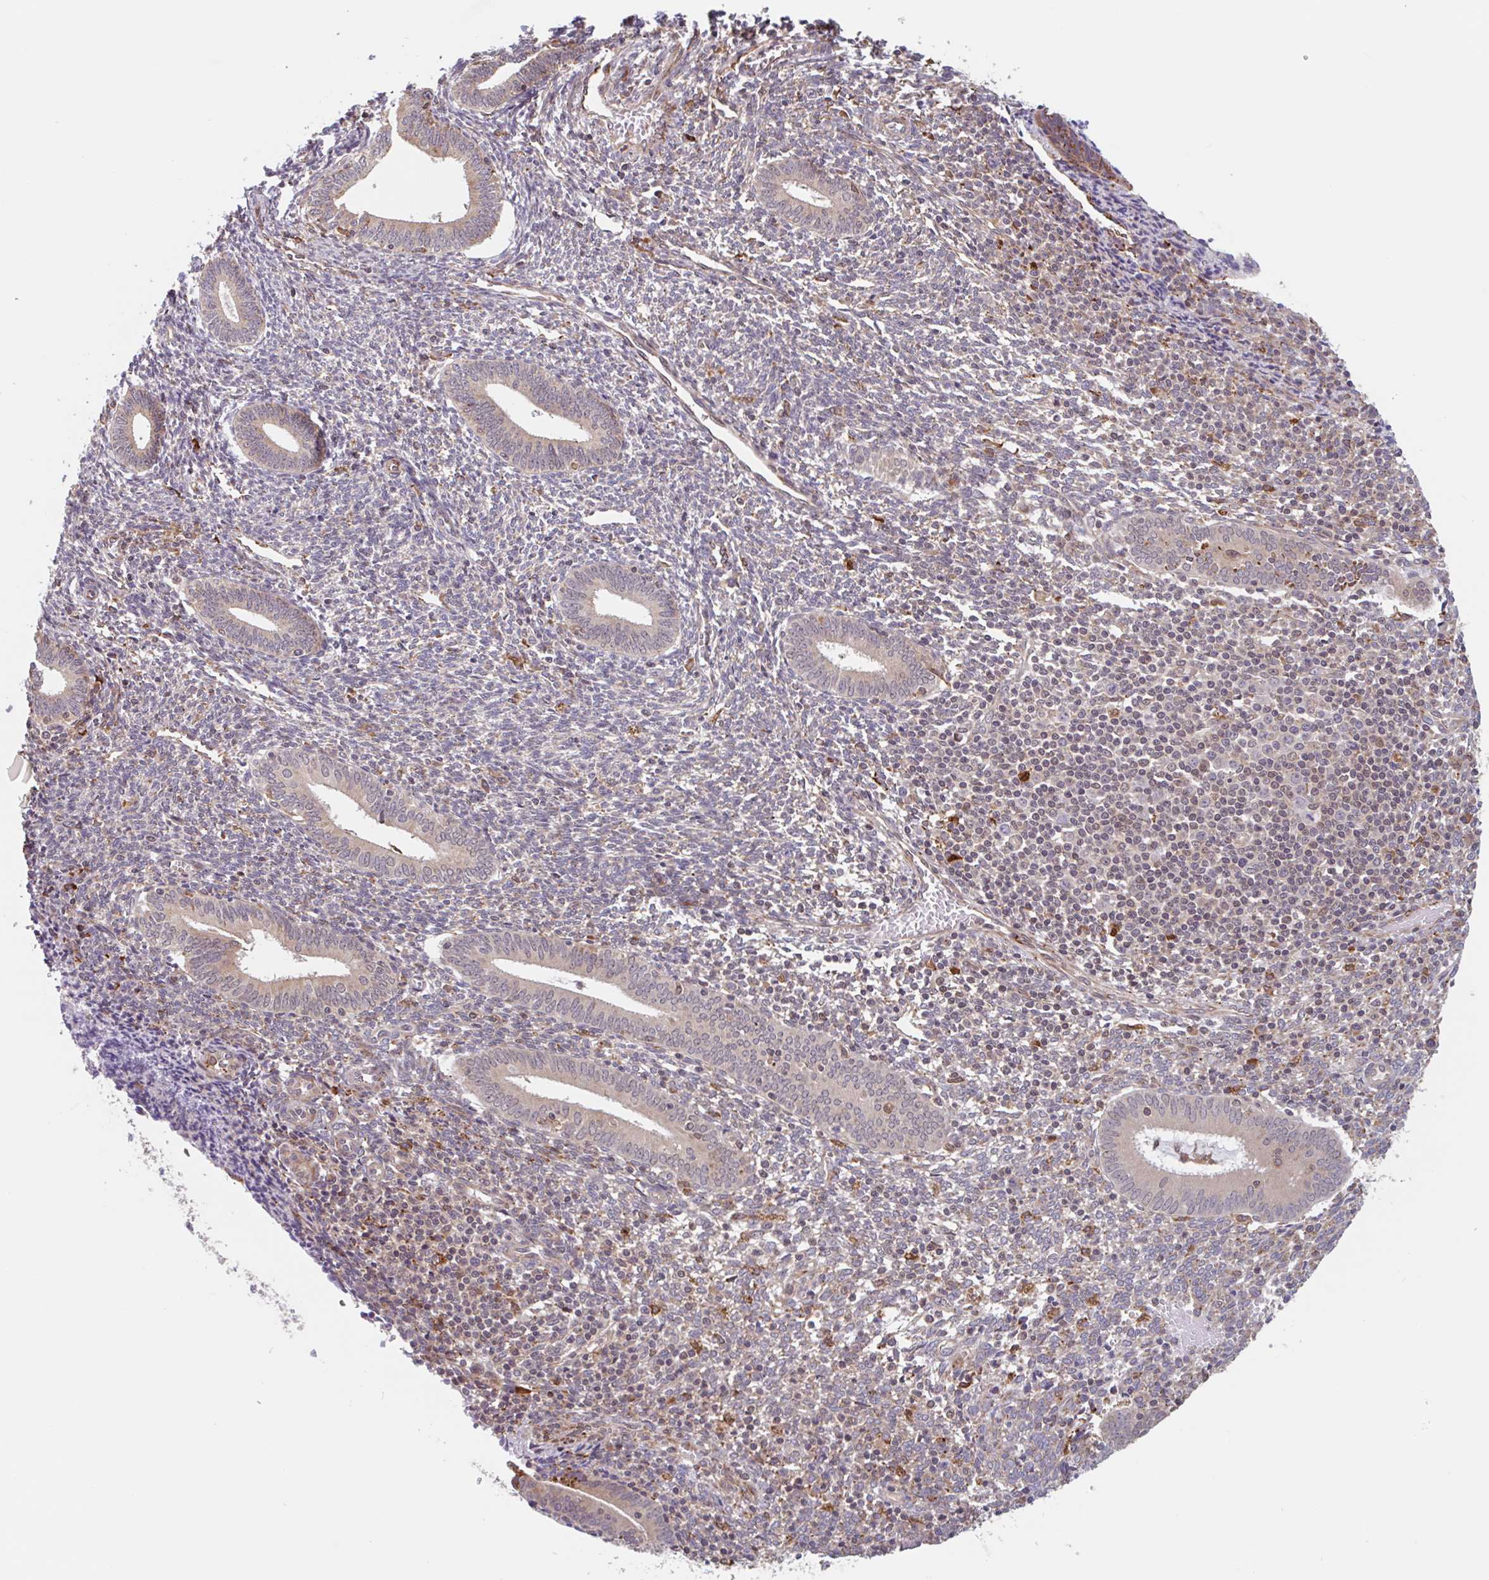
{"staining": {"intensity": "weak", "quantity": "<25%", "location": "nuclear"}, "tissue": "endometrium", "cell_type": "Cells in endometrial stroma", "image_type": "normal", "snomed": [{"axis": "morphology", "description": "Normal tissue, NOS"}, {"axis": "topography", "description": "Endometrium"}], "caption": "Image shows no significant protein positivity in cells in endometrial stroma of unremarkable endometrium.", "gene": "NUB1", "patient": {"sex": "female", "age": 41}}